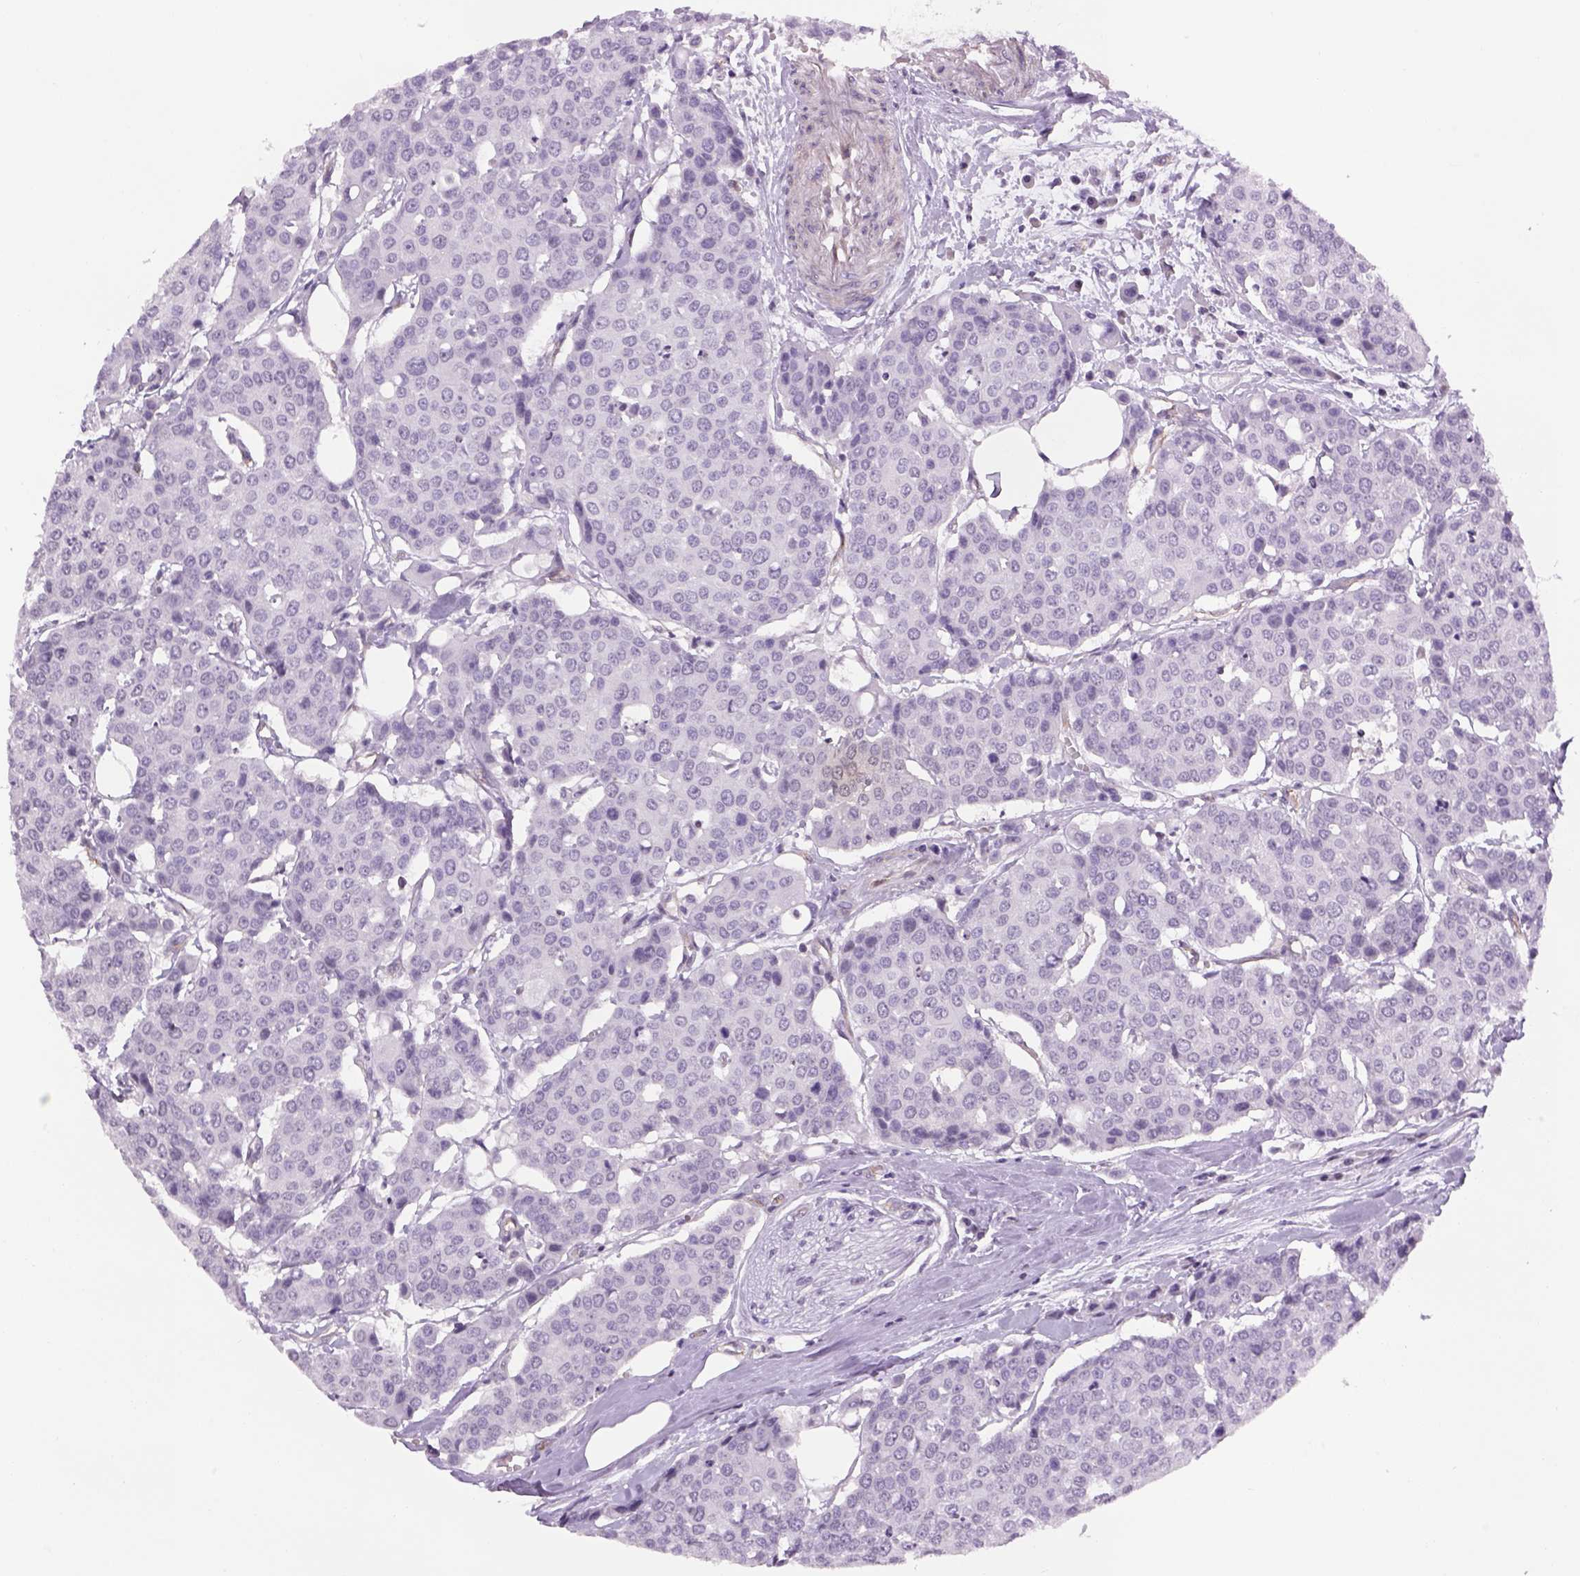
{"staining": {"intensity": "negative", "quantity": "none", "location": "none"}, "tissue": "carcinoid", "cell_type": "Tumor cells", "image_type": "cancer", "snomed": [{"axis": "morphology", "description": "Carcinoid, malignant, NOS"}, {"axis": "topography", "description": "Colon"}], "caption": "A histopathology image of human carcinoid is negative for staining in tumor cells.", "gene": "PRRT1", "patient": {"sex": "male", "age": 81}}